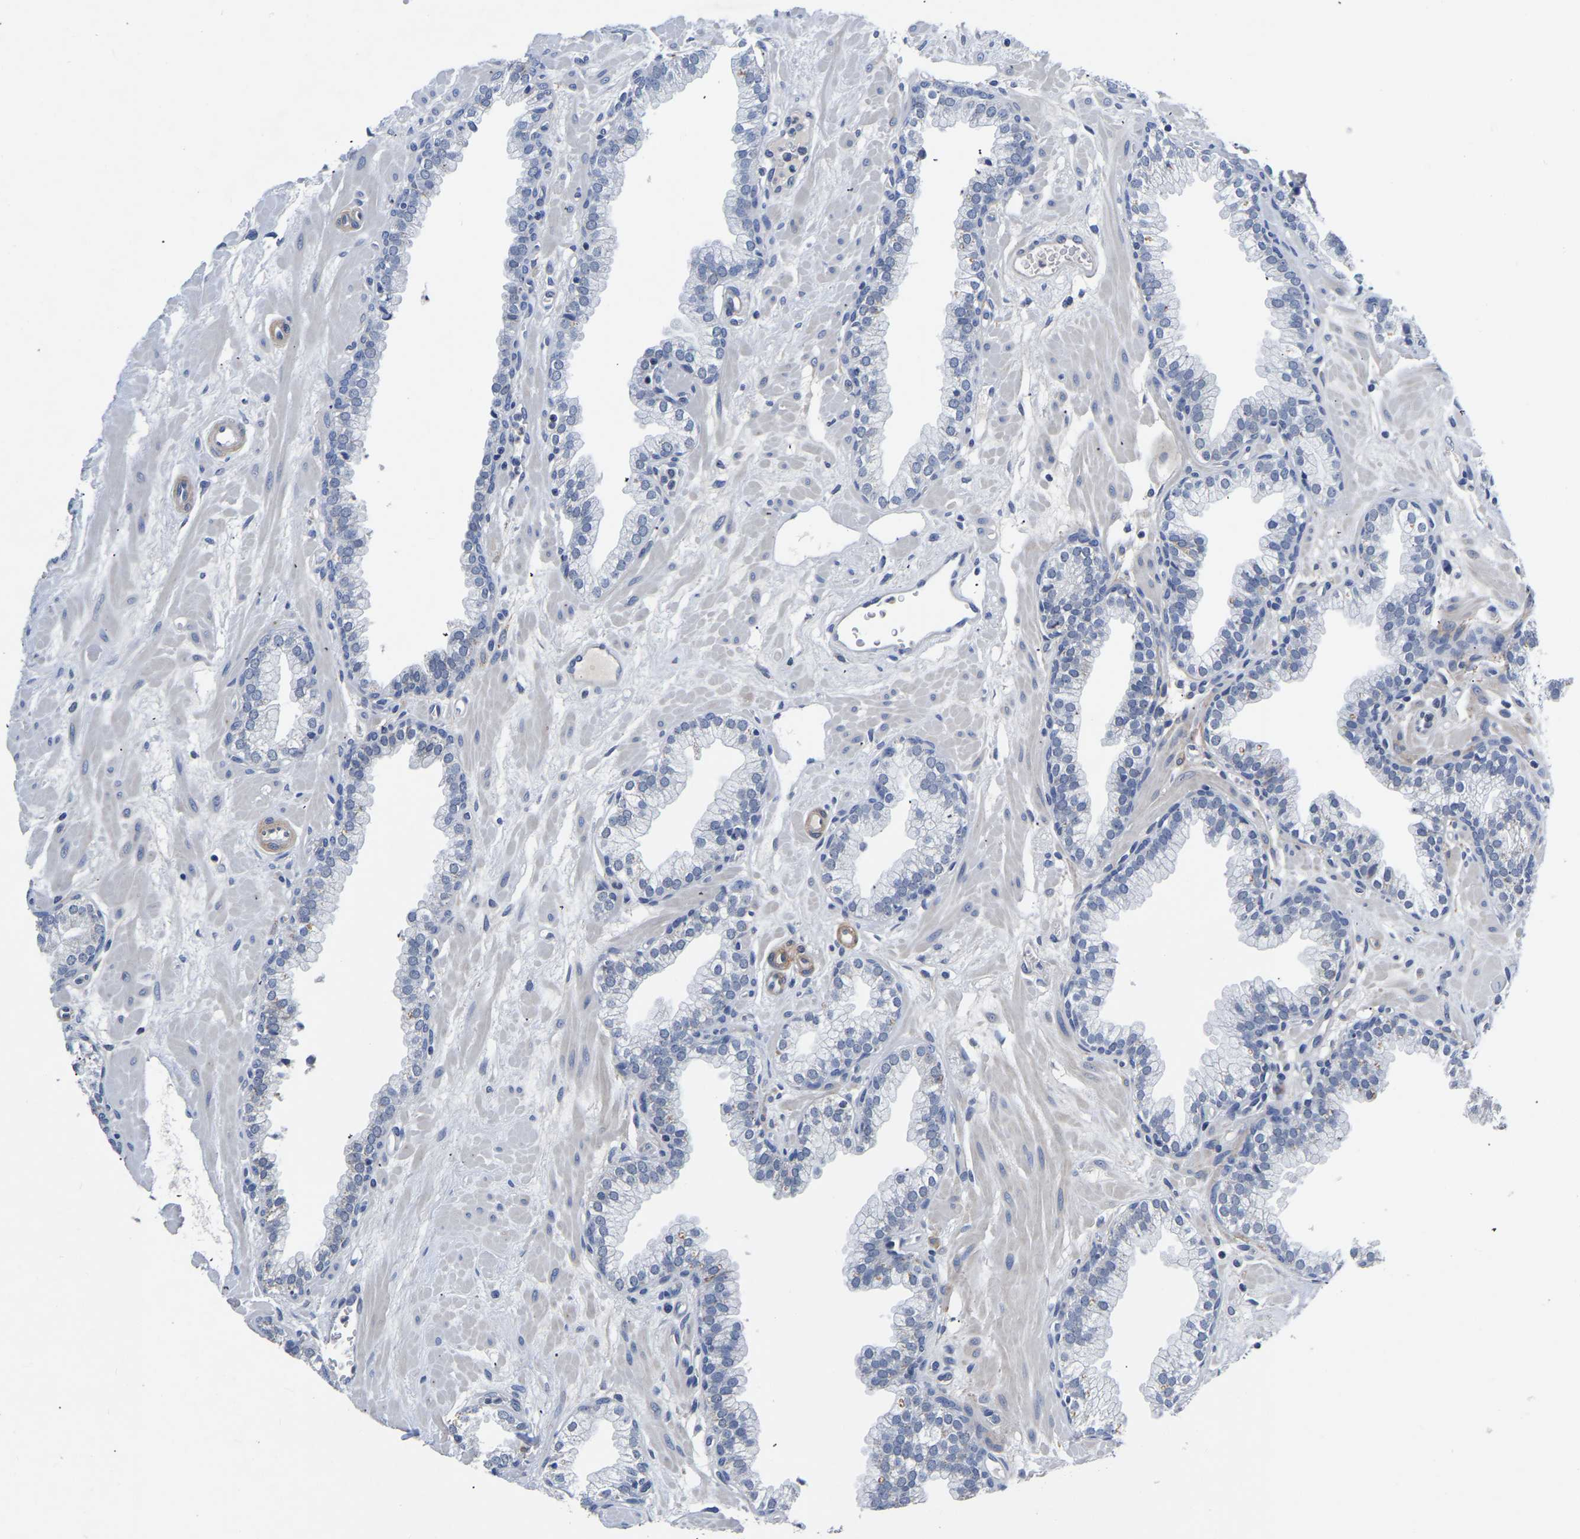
{"staining": {"intensity": "negative", "quantity": "none", "location": "none"}, "tissue": "prostate", "cell_type": "Glandular cells", "image_type": "normal", "snomed": [{"axis": "morphology", "description": "Normal tissue, NOS"}, {"axis": "morphology", "description": "Urothelial carcinoma, Low grade"}, {"axis": "topography", "description": "Urinary bladder"}, {"axis": "topography", "description": "Prostate"}], "caption": "Immunohistochemical staining of normal prostate demonstrates no significant staining in glandular cells.", "gene": "FGD5", "patient": {"sex": "male", "age": 60}}